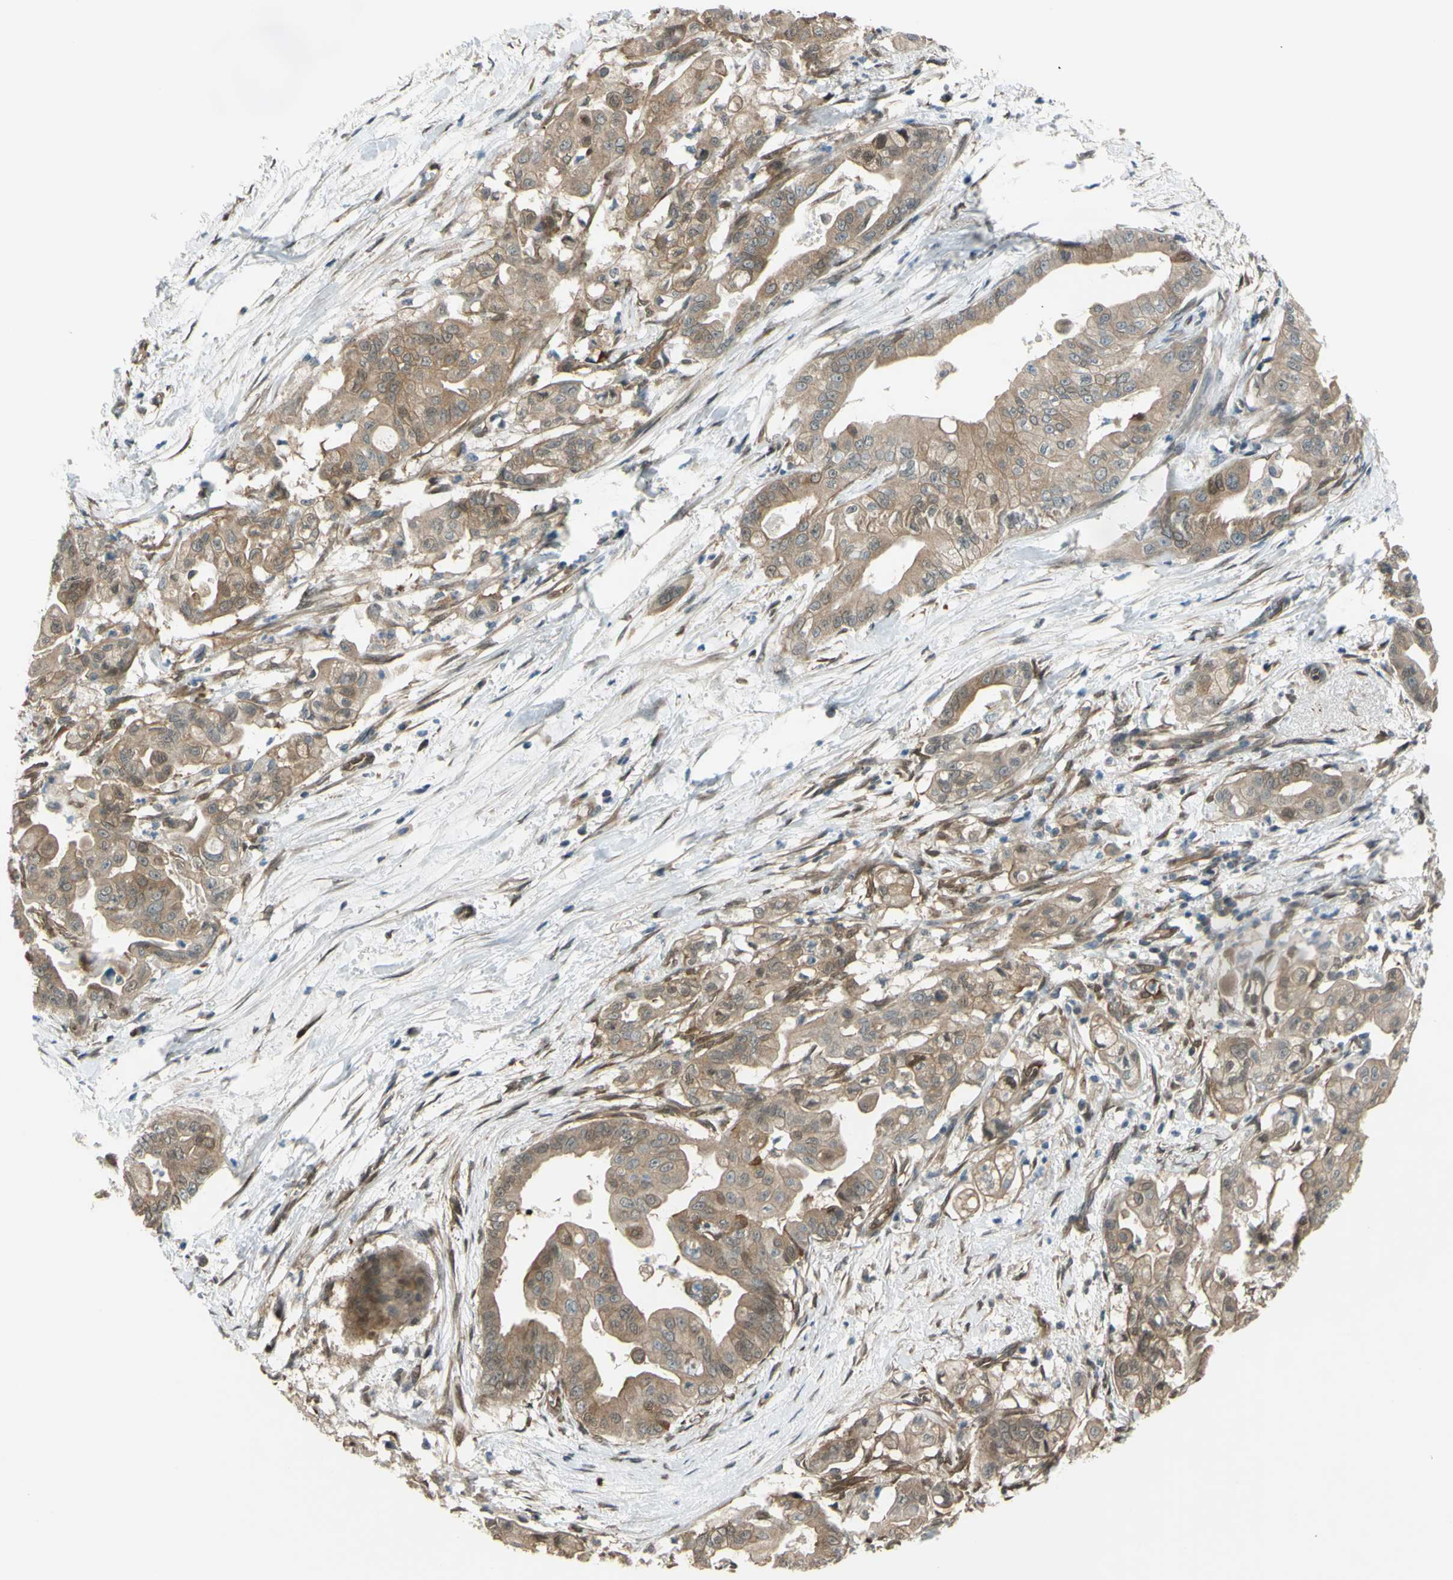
{"staining": {"intensity": "weak", "quantity": ">75%", "location": "cytoplasmic/membranous"}, "tissue": "pancreatic cancer", "cell_type": "Tumor cells", "image_type": "cancer", "snomed": [{"axis": "morphology", "description": "Adenocarcinoma, NOS"}, {"axis": "topography", "description": "Pancreas"}], "caption": "Protein expression analysis of pancreatic cancer (adenocarcinoma) reveals weak cytoplasmic/membranous staining in about >75% of tumor cells. The staining was performed using DAB, with brown indicating positive protein expression. Nuclei are stained blue with hematoxylin.", "gene": "YWHAQ", "patient": {"sex": "female", "age": 75}}